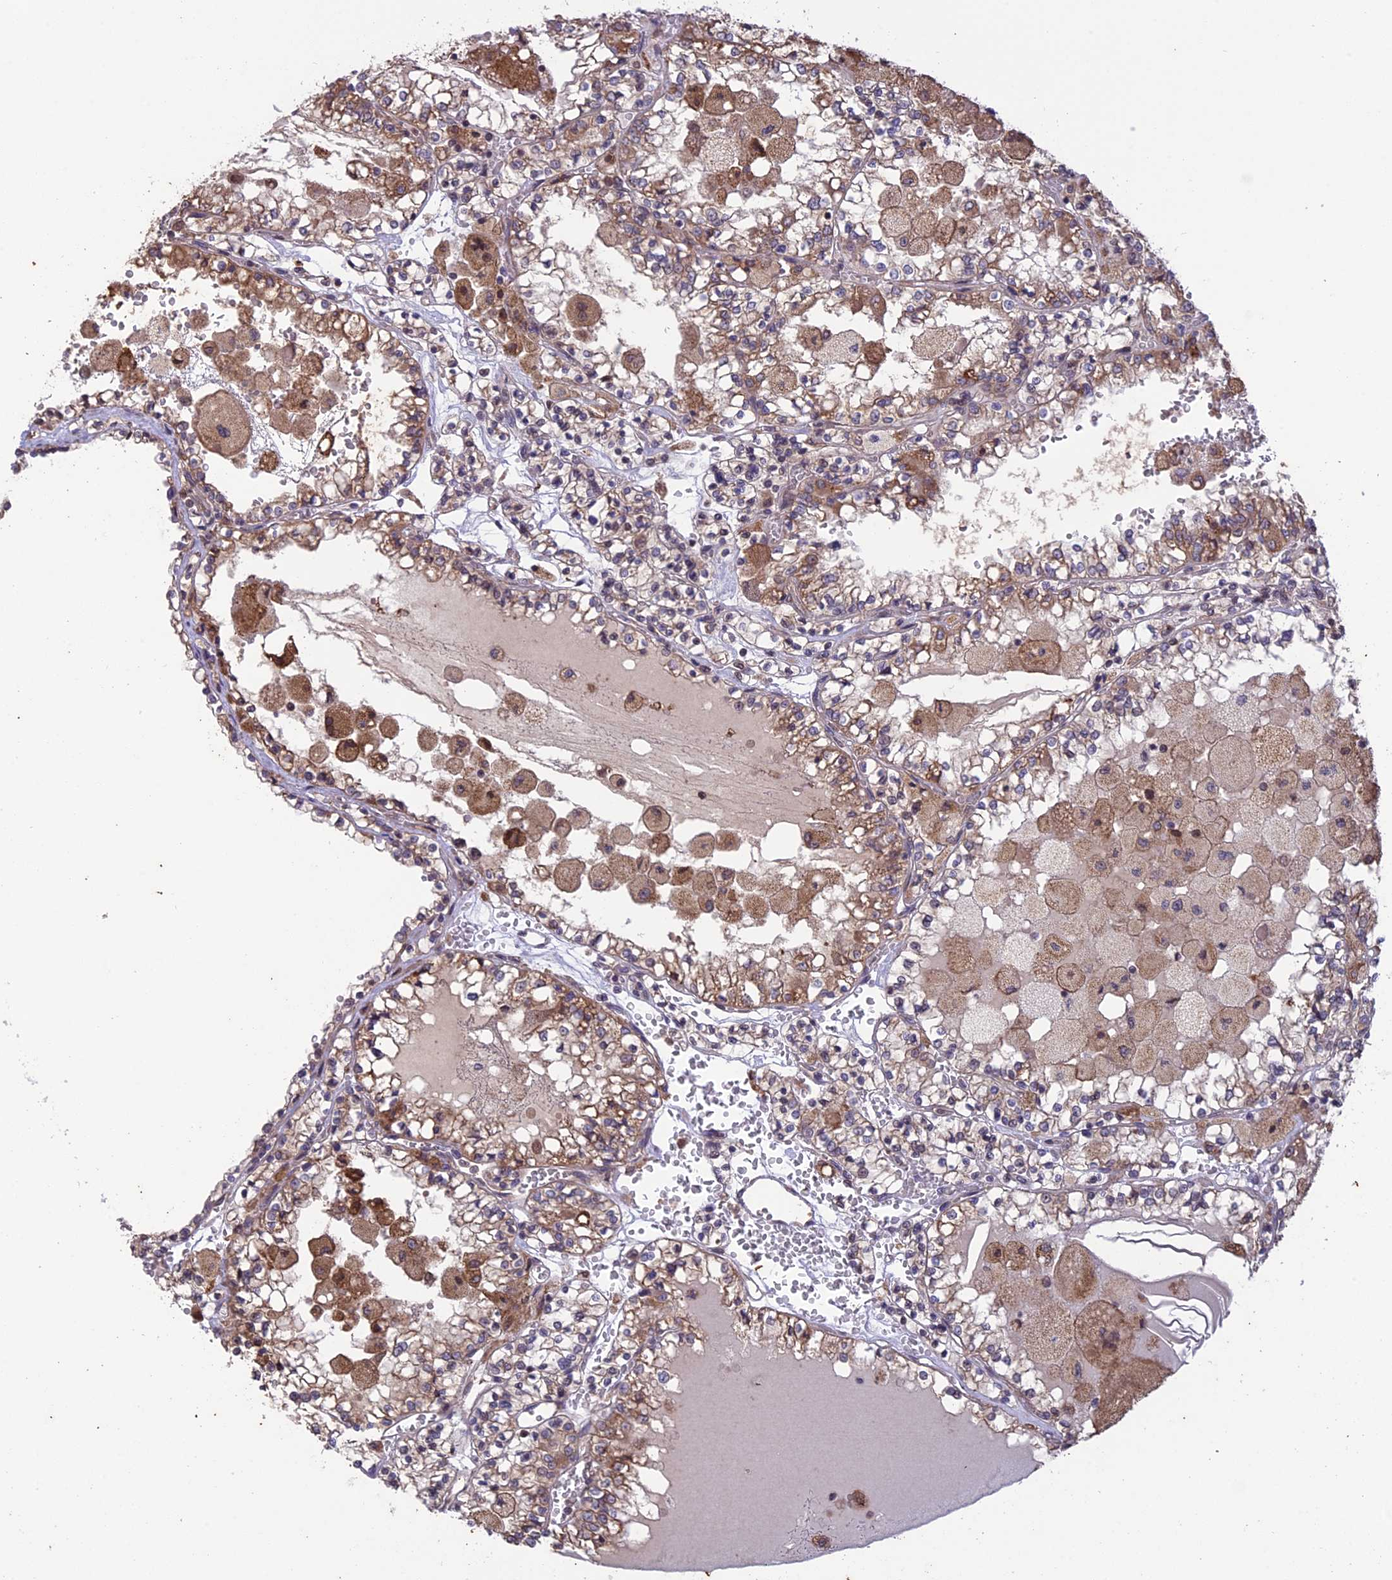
{"staining": {"intensity": "moderate", "quantity": "25%-75%", "location": "cytoplasmic/membranous"}, "tissue": "renal cancer", "cell_type": "Tumor cells", "image_type": "cancer", "snomed": [{"axis": "morphology", "description": "Adenocarcinoma, NOS"}, {"axis": "topography", "description": "Kidney"}], "caption": "High-magnification brightfield microscopy of renal adenocarcinoma stained with DAB (brown) and counterstained with hematoxylin (blue). tumor cells exhibit moderate cytoplasmic/membranous positivity is appreciated in about25%-75% of cells. (DAB (3,3'-diaminobenzidine) = brown stain, brightfield microscopy at high magnification).", "gene": "DMRTA2", "patient": {"sex": "female", "age": 56}}